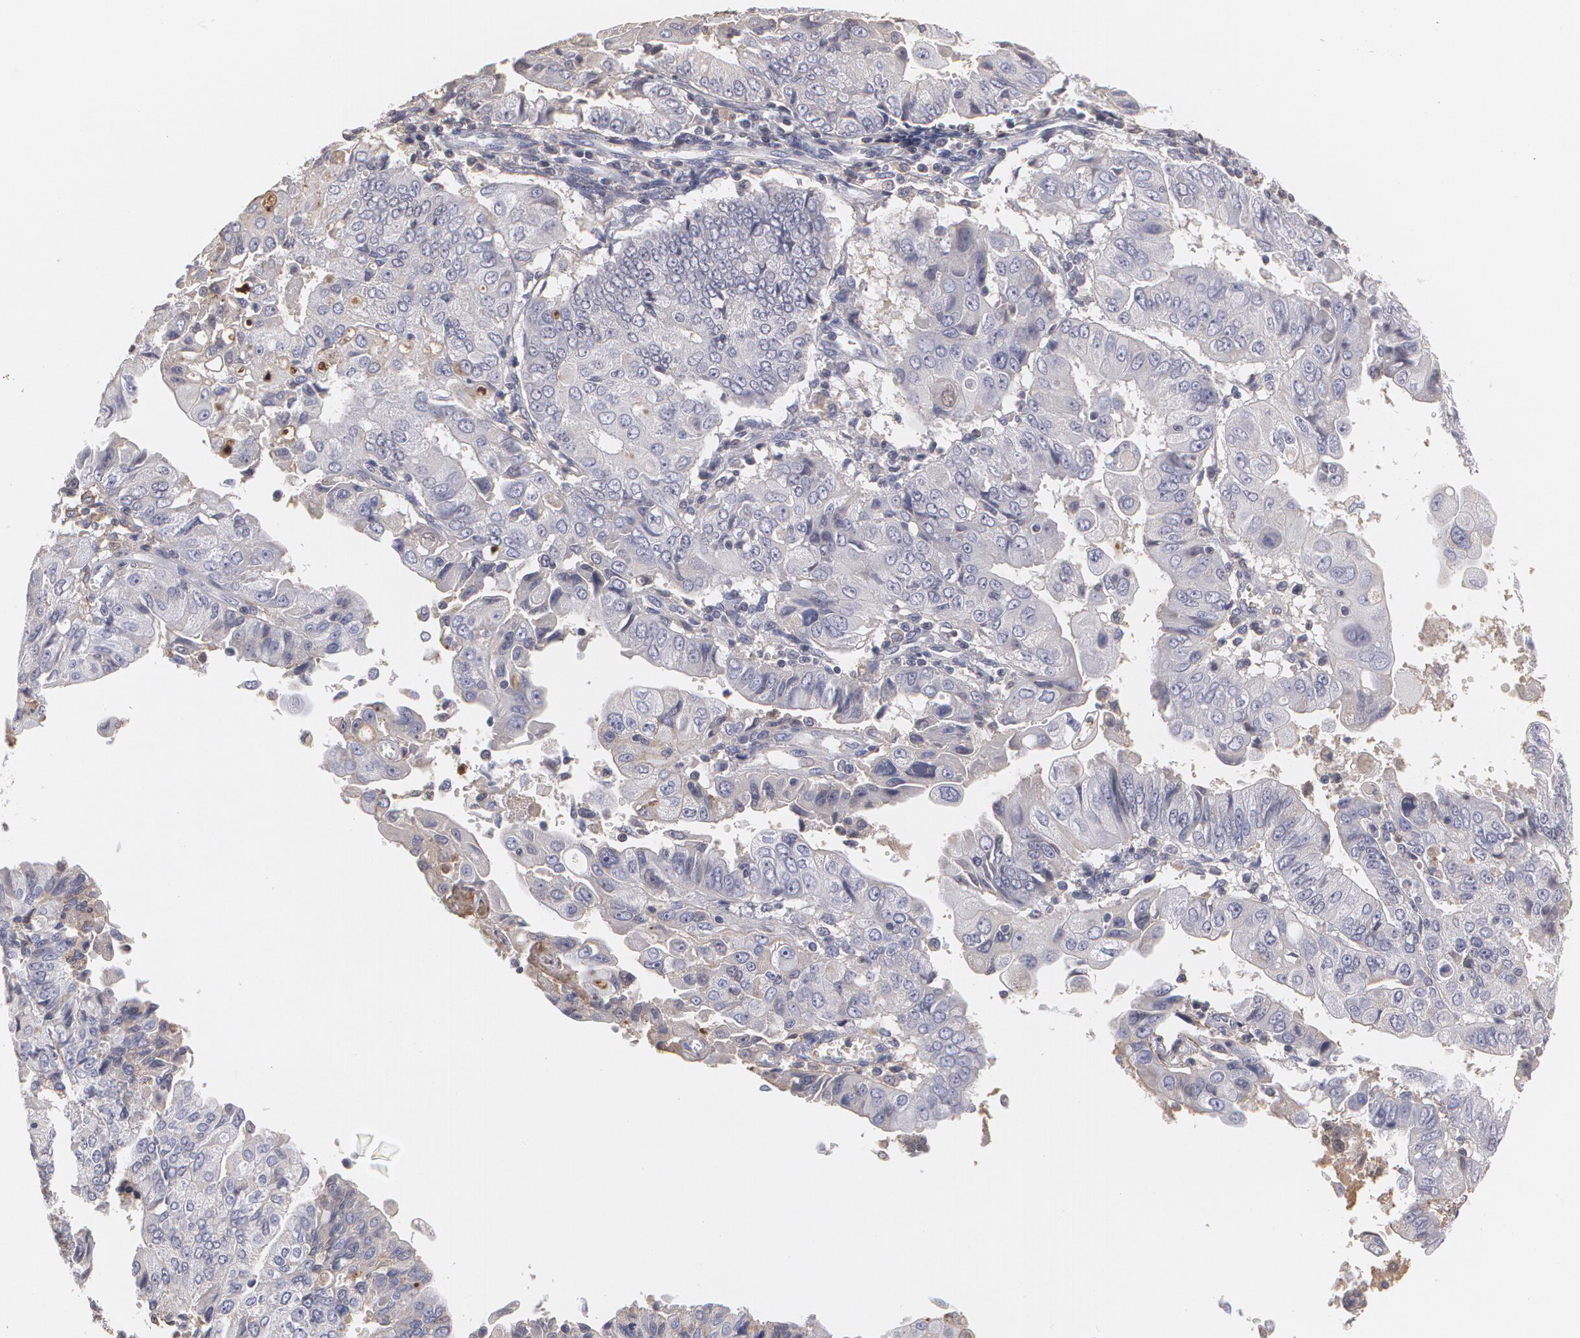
{"staining": {"intensity": "negative", "quantity": "none", "location": "none"}, "tissue": "endometrial cancer", "cell_type": "Tumor cells", "image_type": "cancer", "snomed": [{"axis": "morphology", "description": "Adenocarcinoma, NOS"}, {"axis": "topography", "description": "Endometrium"}], "caption": "This is an immunohistochemistry (IHC) histopathology image of adenocarcinoma (endometrial). There is no expression in tumor cells.", "gene": "SERPINA1", "patient": {"sex": "female", "age": 75}}